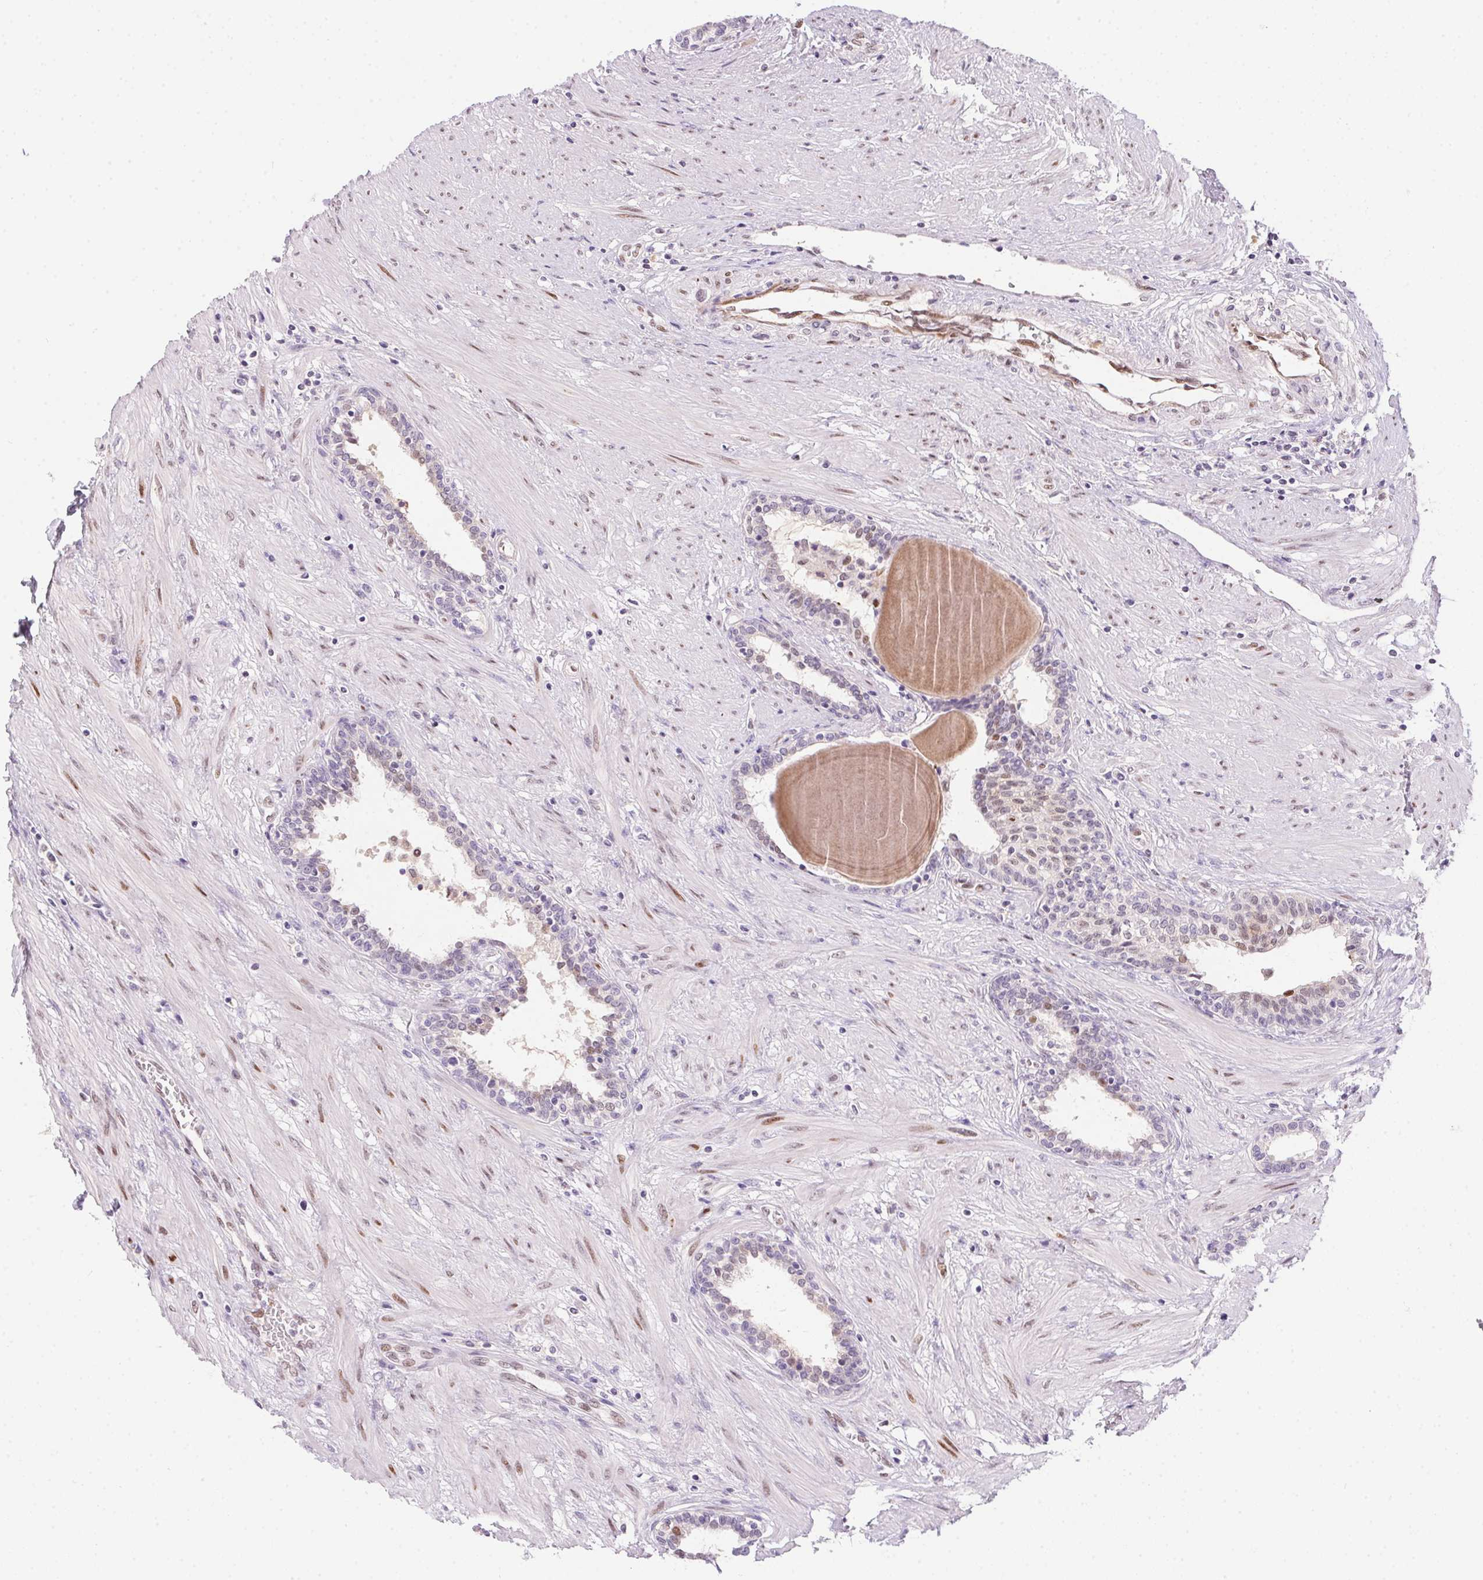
{"staining": {"intensity": "weak", "quantity": "25%-75%", "location": "nuclear"}, "tissue": "prostate", "cell_type": "Glandular cells", "image_type": "normal", "snomed": [{"axis": "morphology", "description": "Normal tissue, NOS"}, {"axis": "topography", "description": "Prostate"}], "caption": "Immunohistochemical staining of benign prostate reveals low levels of weak nuclear expression in approximately 25%-75% of glandular cells. The staining is performed using DAB brown chromogen to label protein expression. The nuclei are counter-stained blue using hematoxylin.", "gene": "SP9", "patient": {"sex": "male", "age": 55}}